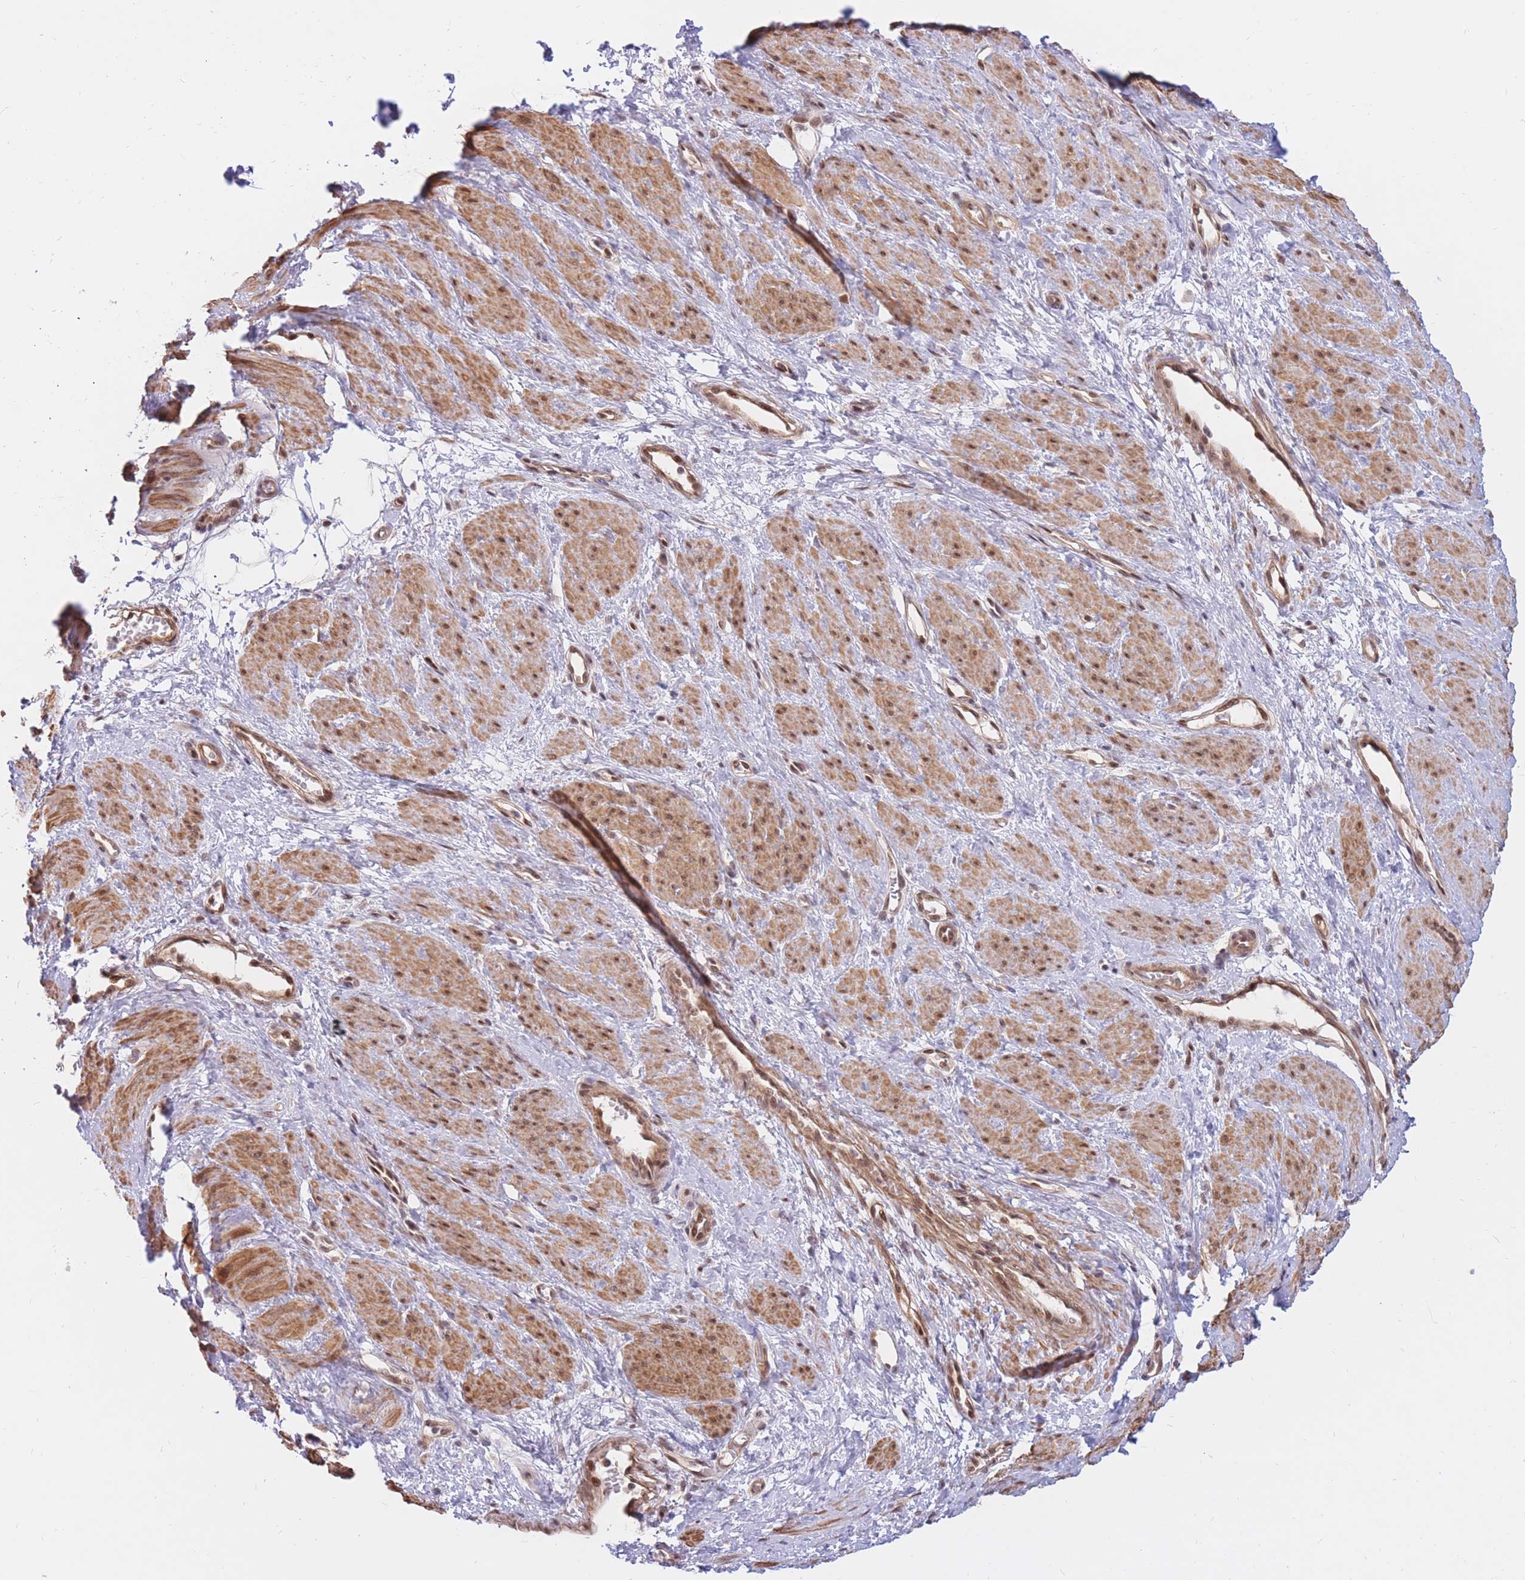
{"staining": {"intensity": "moderate", "quantity": ">75%", "location": "cytoplasmic/membranous,nuclear"}, "tissue": "smooth muscle", "cell_type": "Smooth muscle cells", "image_type": "normal", "snomed": [{"axis": "morphology", "description": "Normal tissue, NOS"}, {"axis": "topography", "description": "Smooth muscle"}, {"axis": "topography", "description": "Uterus"}], "caption": "Immunohistochemical staining of benign human smooth muscle exhibits >75% levels of moderate cytoplasmic/membranous,nuclear protein positivity in approximately >75% of smooth muscle cells.", "gene": "ERICH6B", "patient": {"sex": "female", "age": 39}}